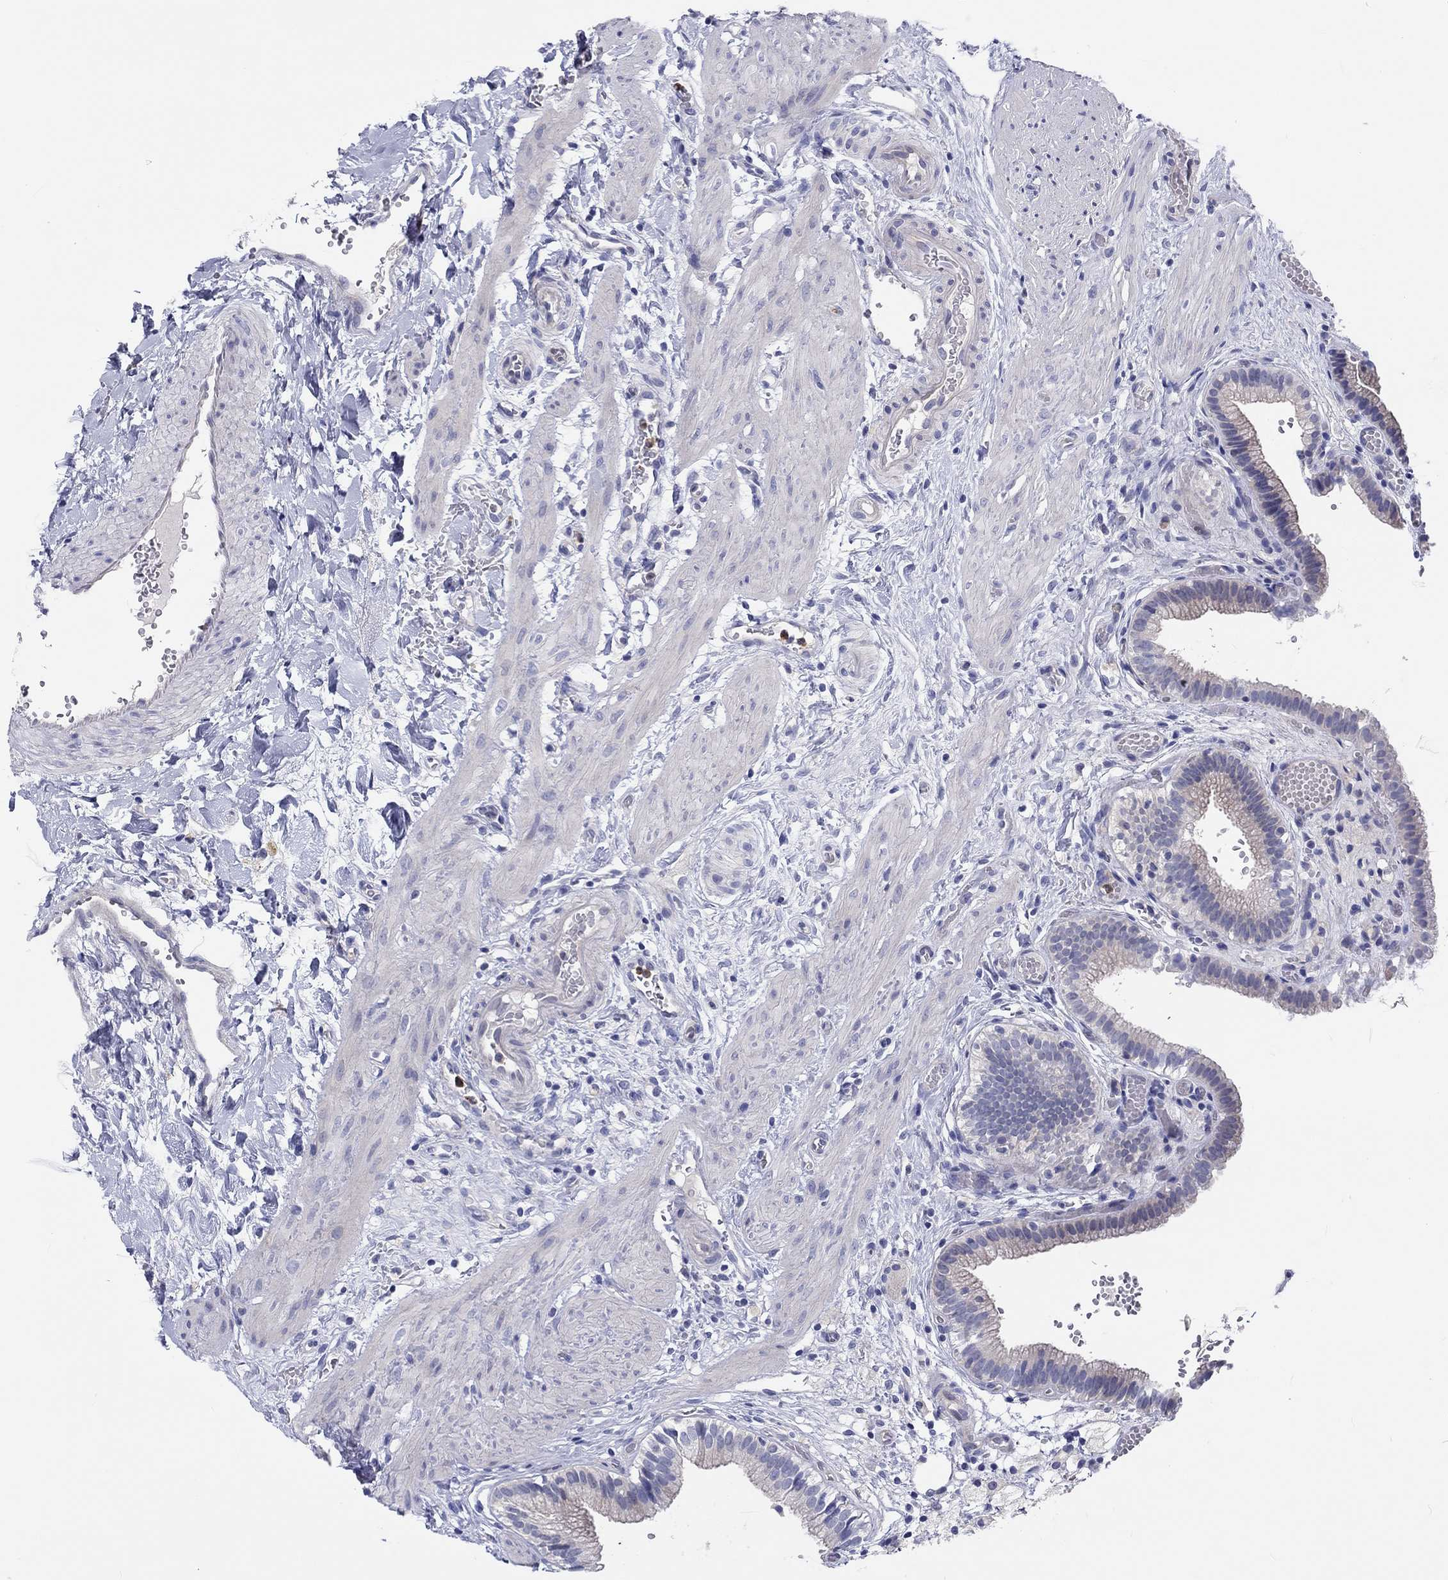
{"staining": {"intensity": "negative", "quantity": "none", "location": "none"}, "tissue": "gallbladder", "cell_type": "Glandular cells", "image_type": "normal", "snomed": [{"axis": "morphology", "description": "Normal tissue, NOS"}, {"axis": "topography", "description": "Gallbladder"}], "caption": "Immunohistochemistry (IHC) of benign human gallbladder shows no staining in glandular cells. Brightfield microscopy of immunohistochemistry (IHC) stained with DAB (brown) and hematoxylin (blue), captured at high magnification.", "gene": "ABCG4", "patient": {"sex": "female", "age": 24}}